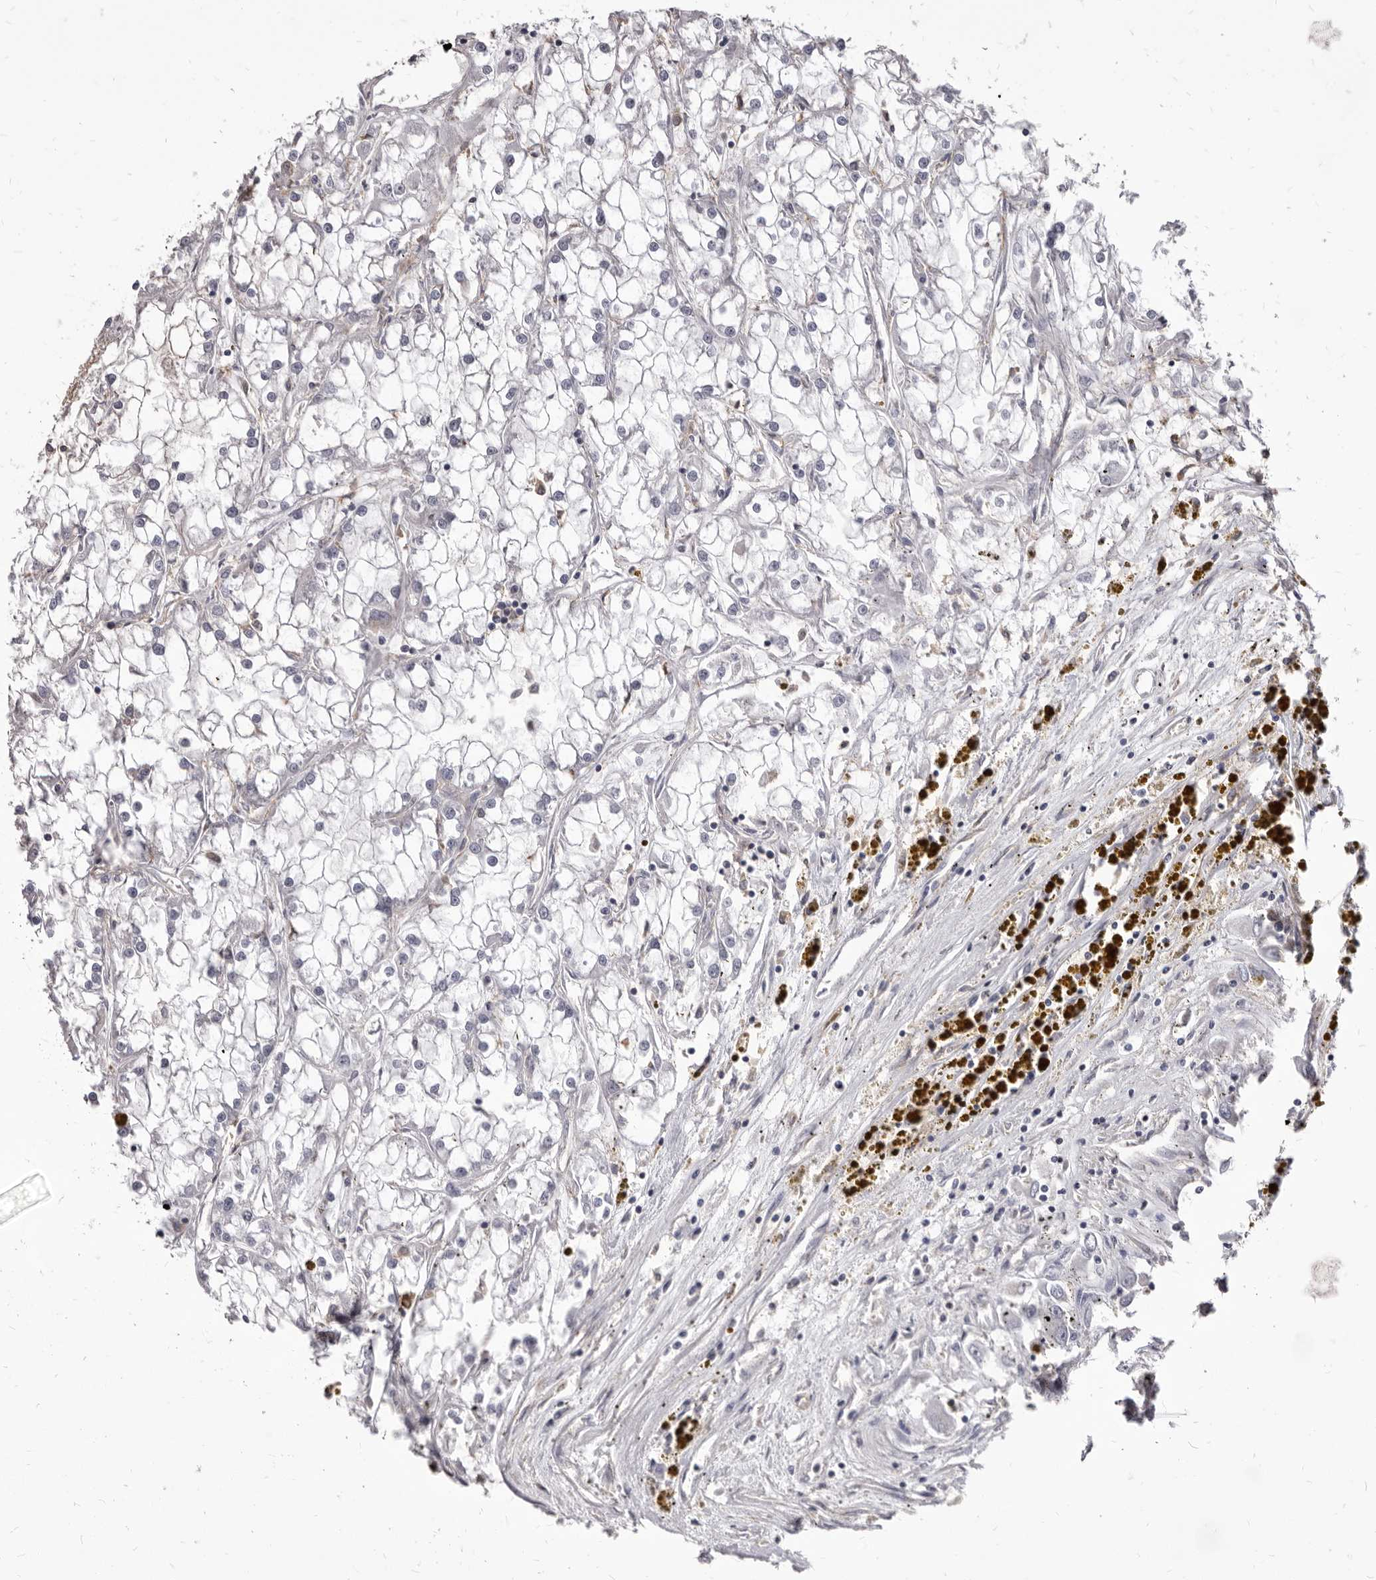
{"staining": {"intensity": "negative", "quantity": "none", "location": "none"}, "tissue": "renal cancer", "cell_type": "Tumor cells", "image_type": "cancer", "snomed": [{"axis": "morphology", "description": "Adenocarcinoma, NOS"}, {"axis": "topography", "description": "Kidney"}], "caption": "Image shows no protein positivity in tumor cells of adenocarcinoma (renal) tissue.", "gene": "NIBAN1", "patient": {"sex": "female", "age": 52}}